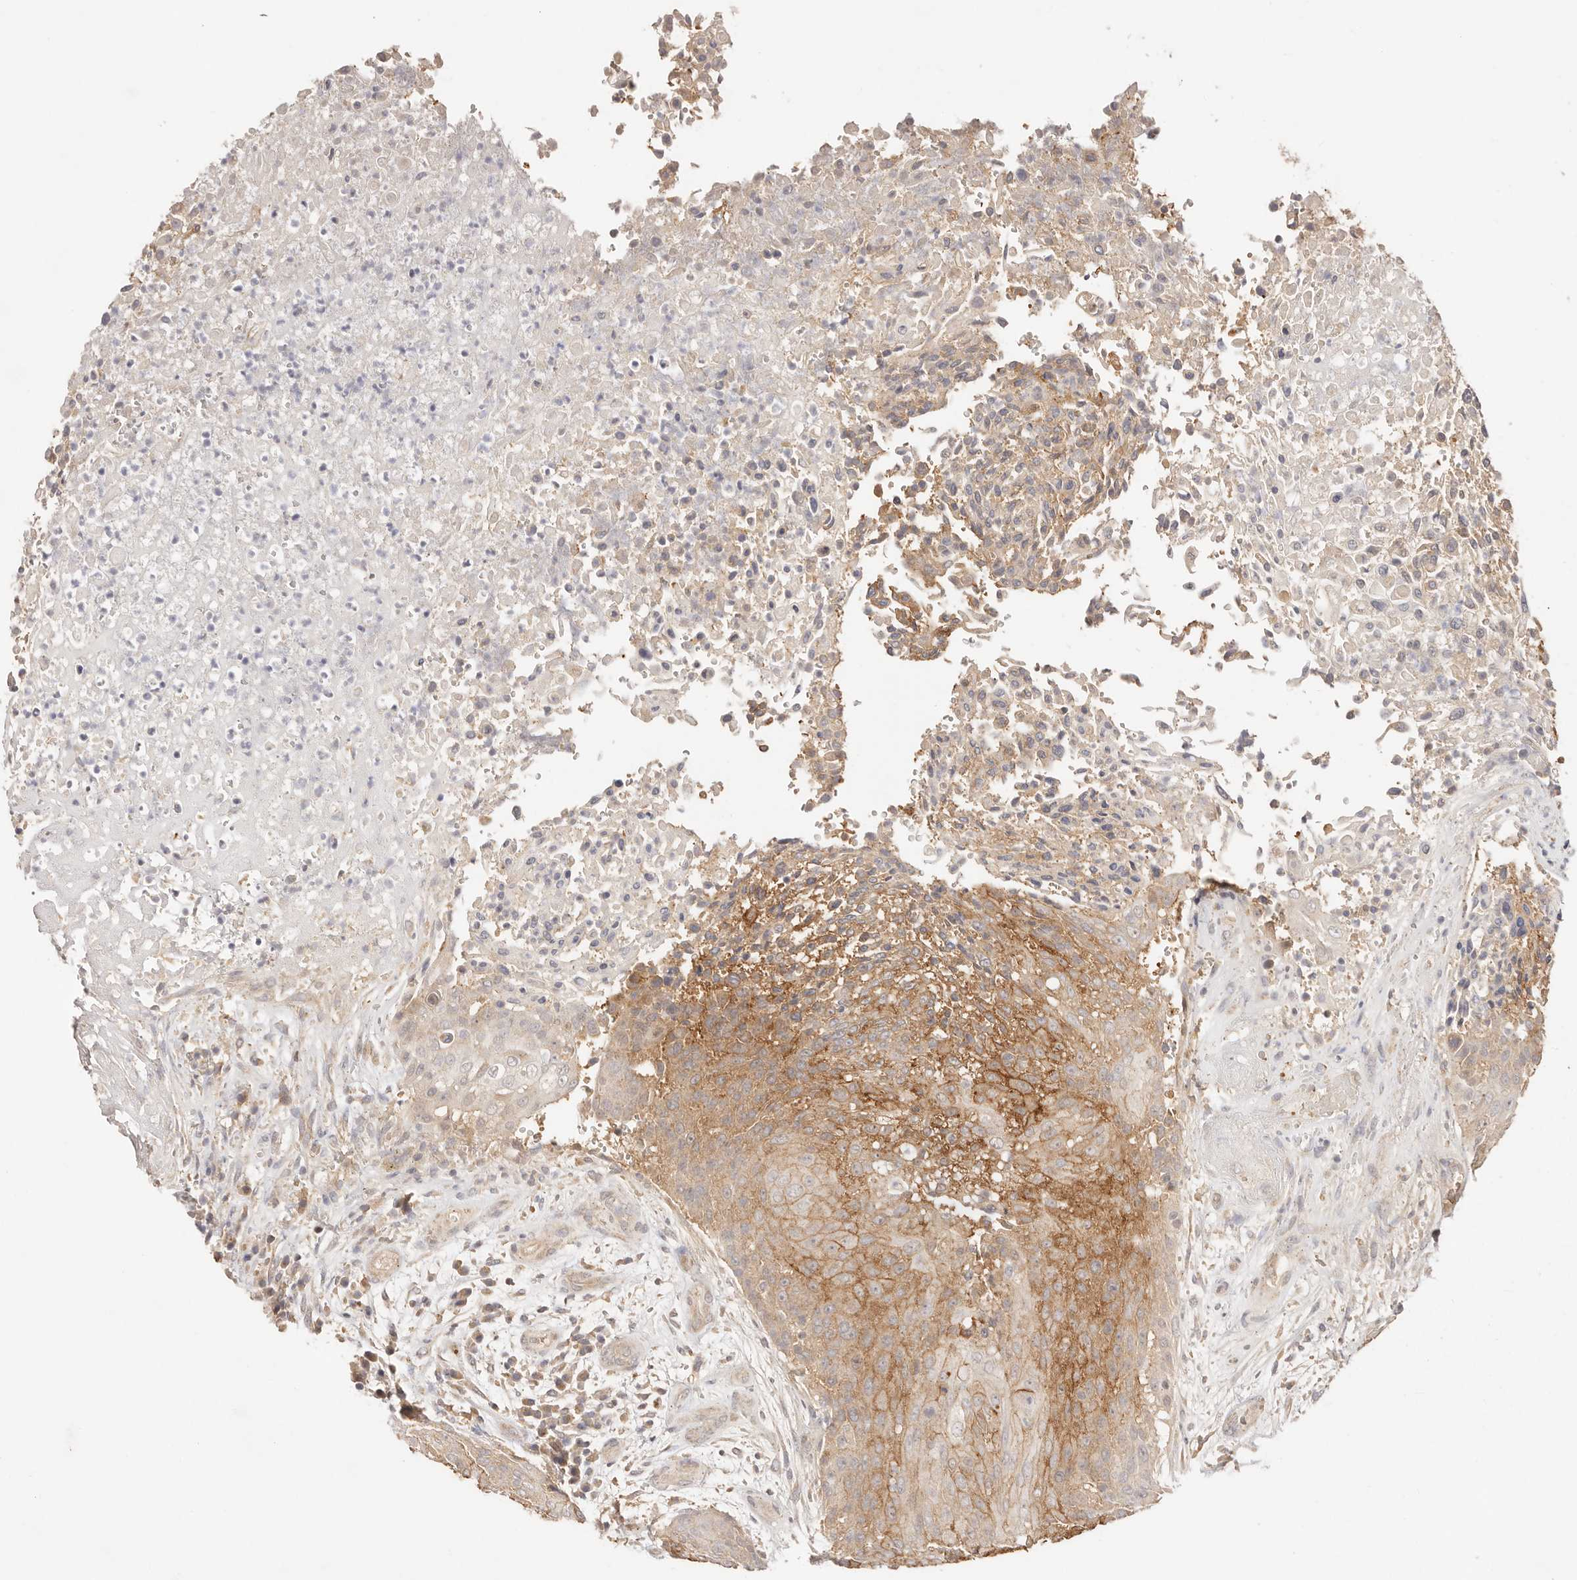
{"staining": {"intensity": "moderate", "quantity": "25%-75%", "location": "cytoplasmic/membranous"}, "tissue": "urothelial cancer", "cell_type": "Tumor cells", "image_type": "cancer", "snomed": [{"axis": "morphology", "description": "Urothelial carcinoma, High grade"}, {"axis": "topography", "description": "Urinary bladder"}], "caption": "Immunohistochemical staining of human urothelial carcinoma (high-grade) demonstrates moderate cytoplasmic/membranous protein expression in approximately 25%-75% of tumor cells.", "gene": "CXADR", "patient": {"sex": "female", "age": 63}}